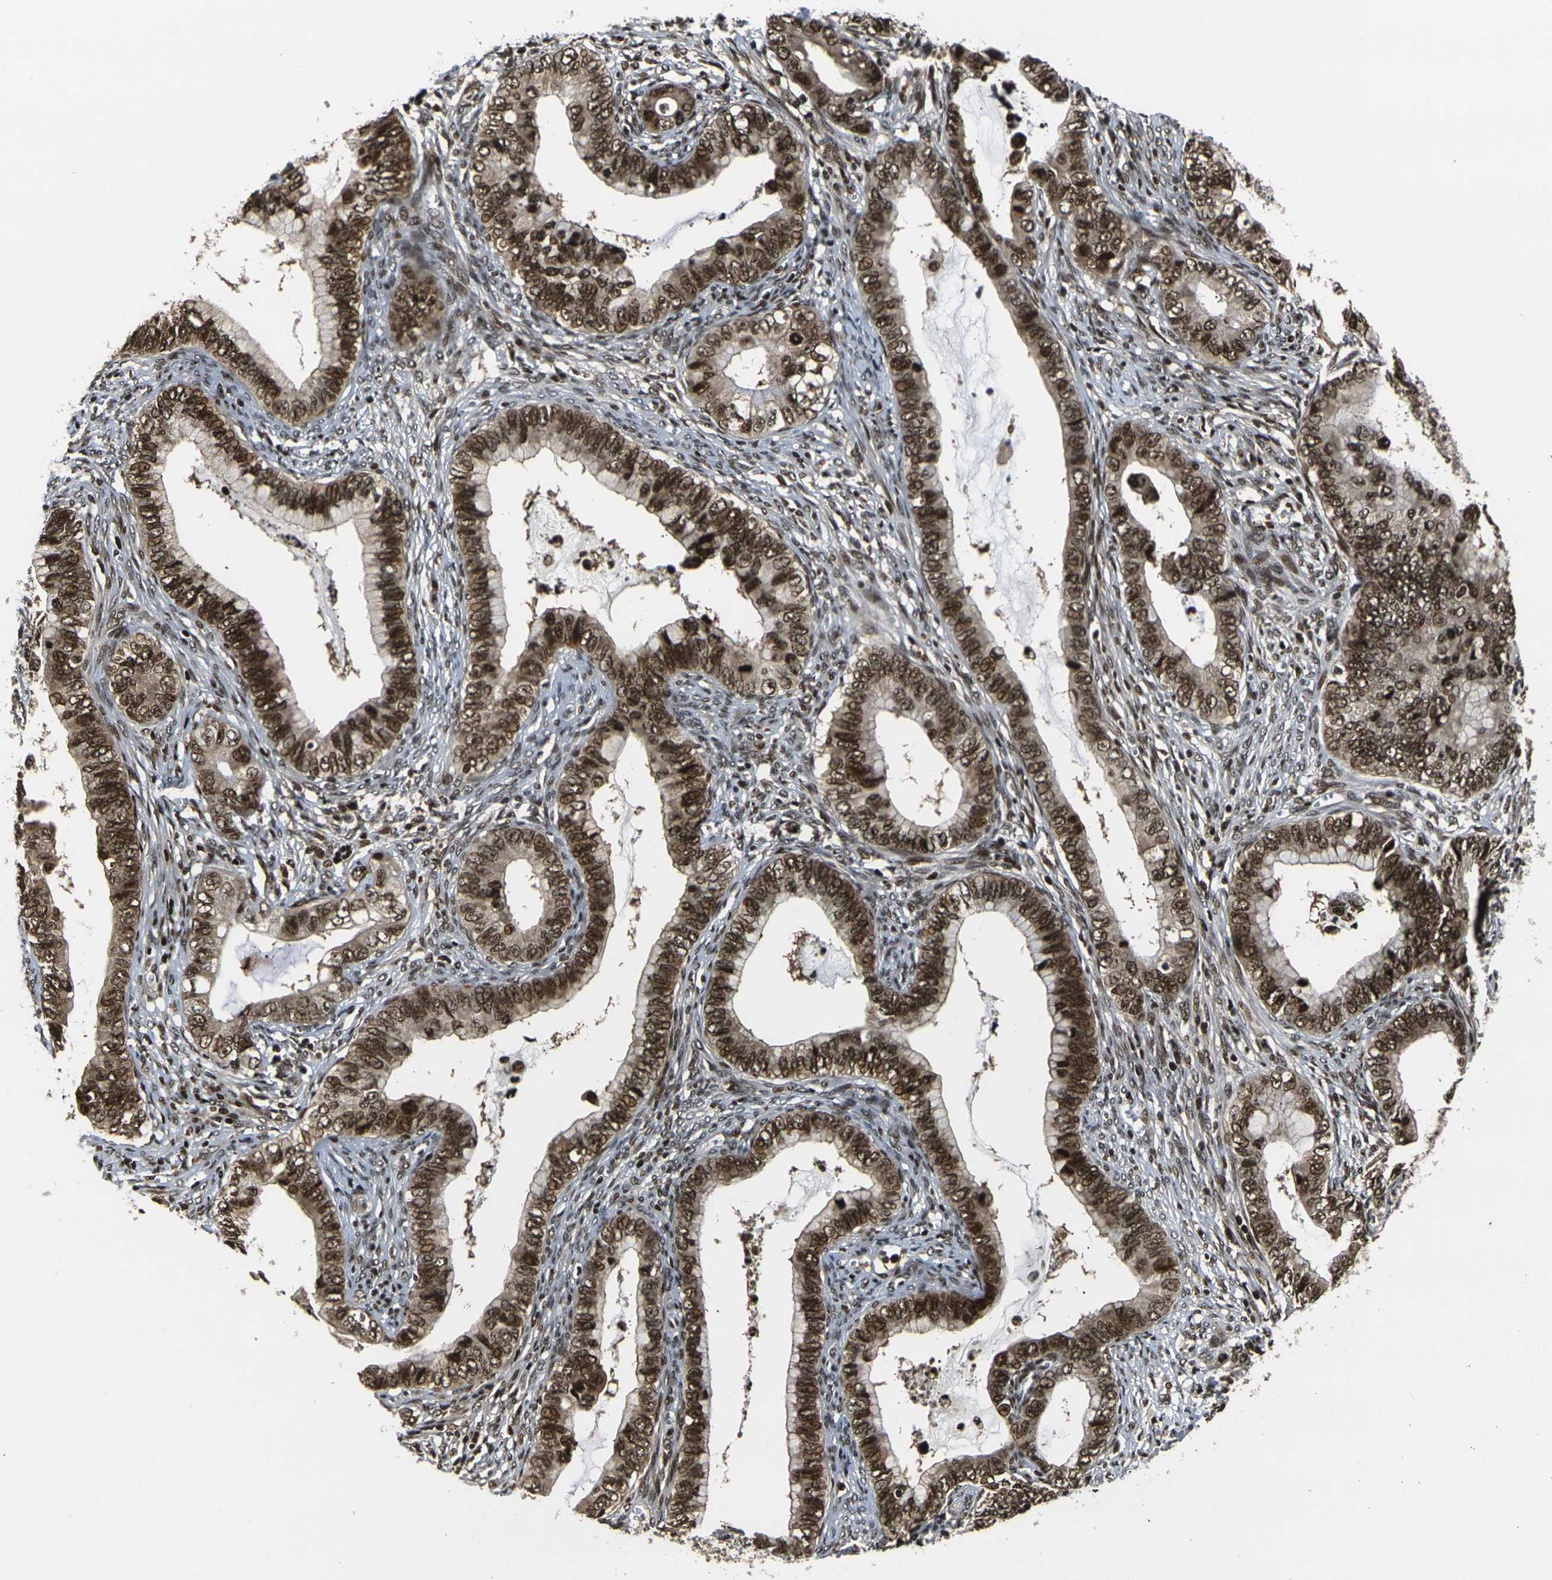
{"staining": {"intensity": "strong", "quantity": ">75%", "location": "cytoplasmic/membranous,nuclear"}, "tissue": "cervical cancer", "cell_type": "Tumor cells", "image_type": "cancer", "snomed": [{"axis": "morphology", "description": "Adenocarcinoma, NOS"}, {"axis": "topography", "description": "Cervix"}], "caption": "The immunohistochemical stain labels strong cytoplasmic/membranous and nuclear staining in tumor cells of cervical cancer tissue.", "gene": "ACTL6A", "patient": {"sex": "female", "age": 44}}